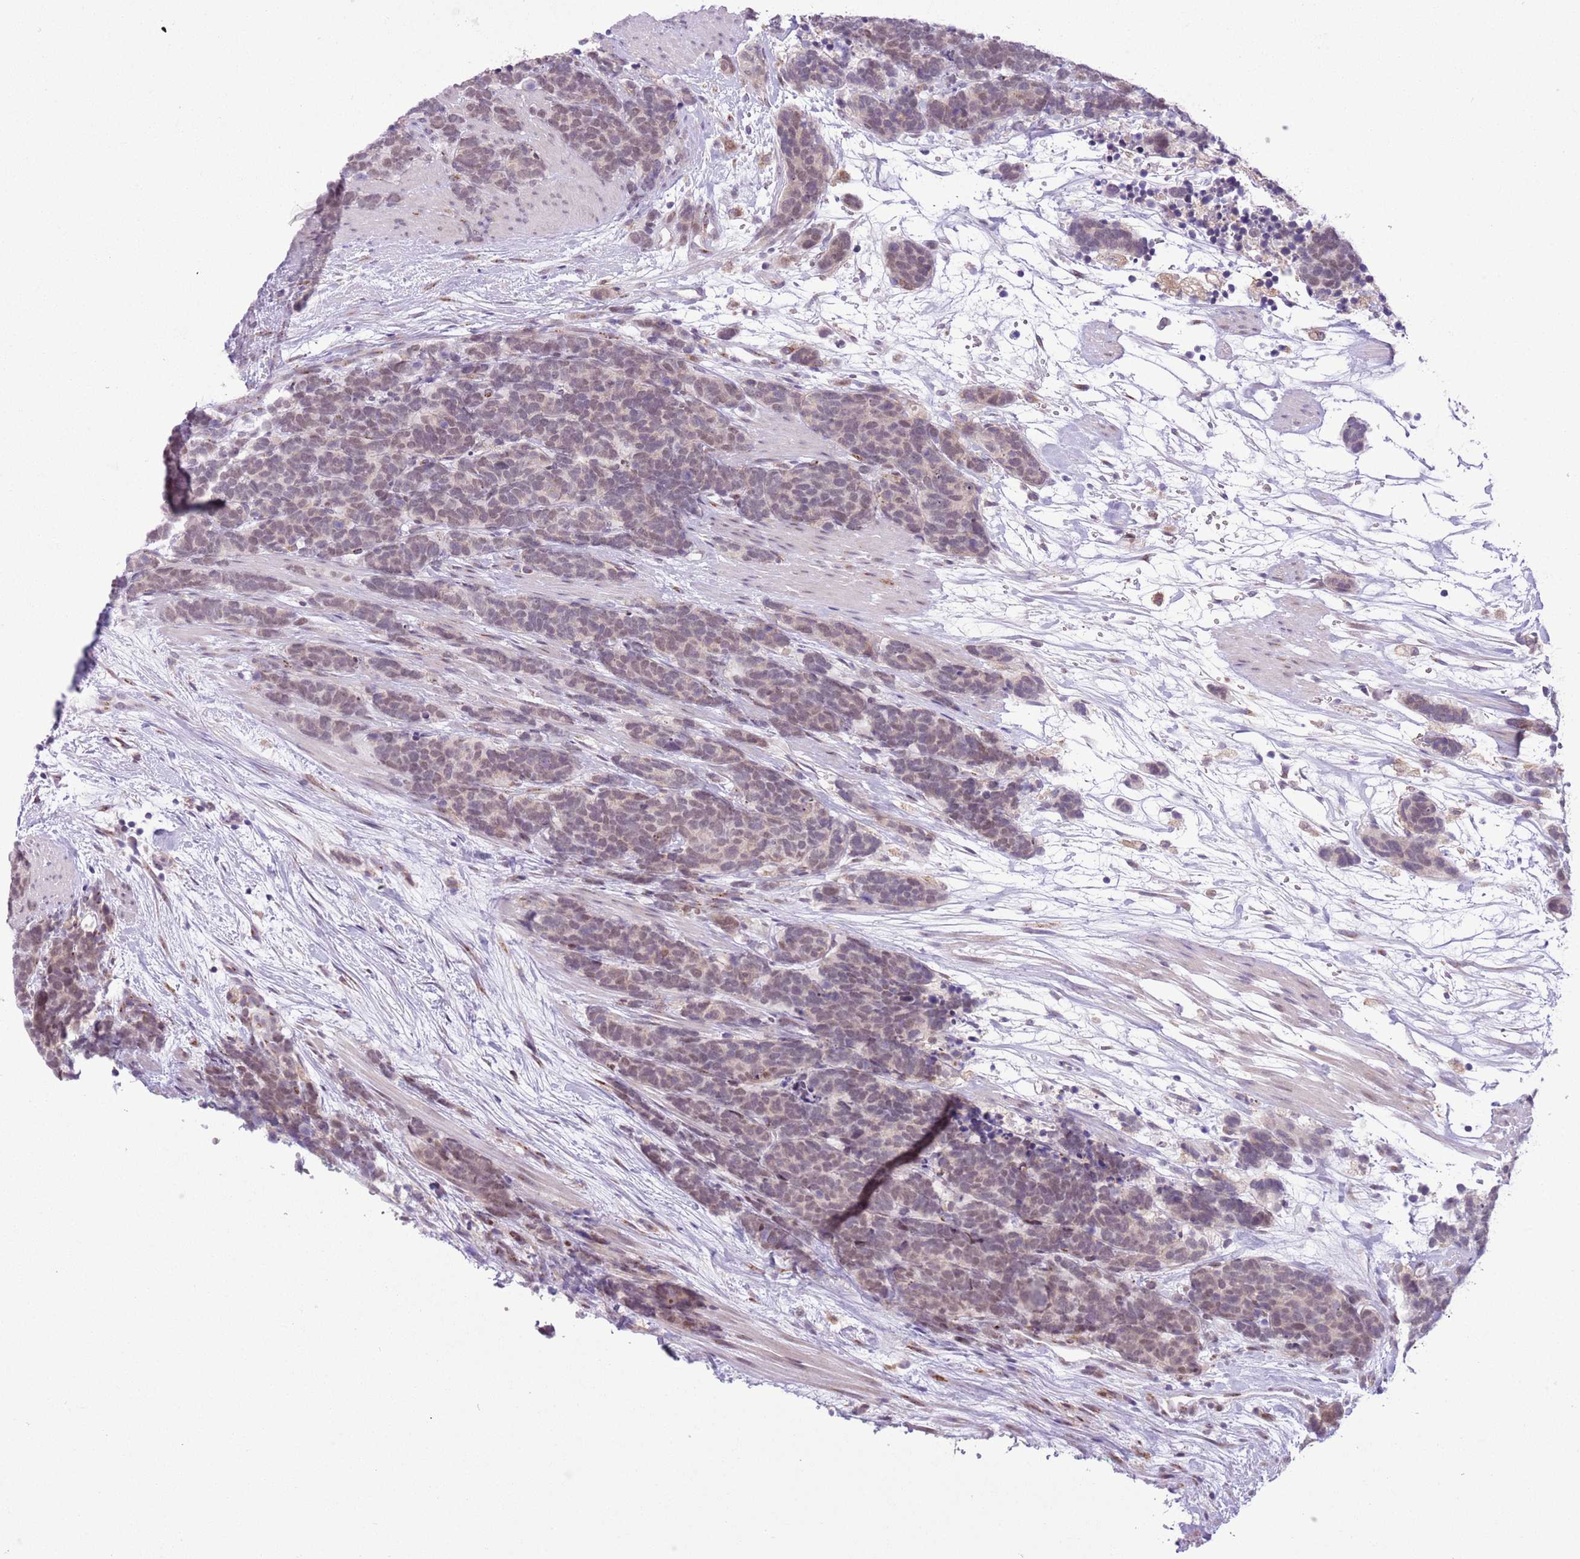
{"staining": {"intensity": "moderate", "quantity": ">75%", "location": "nuclear"}, "tissue": "carcinoid", "cell_type": "Tumor cells", "image_type": "cancer", "snomed": [{"axis": "morphology", "description": "Carcinoma, NOS"}, {"axis": "morphology", "description": "Carcinoid, malignant, NOS"}, {"axis": "topography", "description": "Prostate"}], "caption": "Approximately >75% of tumor cells in malignant carcinoid exhibit moderate nuclear protein expression as visualized by brown immunohistochemical staining.", "gene": "ZNF576", "patient": {"sex": "male", "age": 57}}